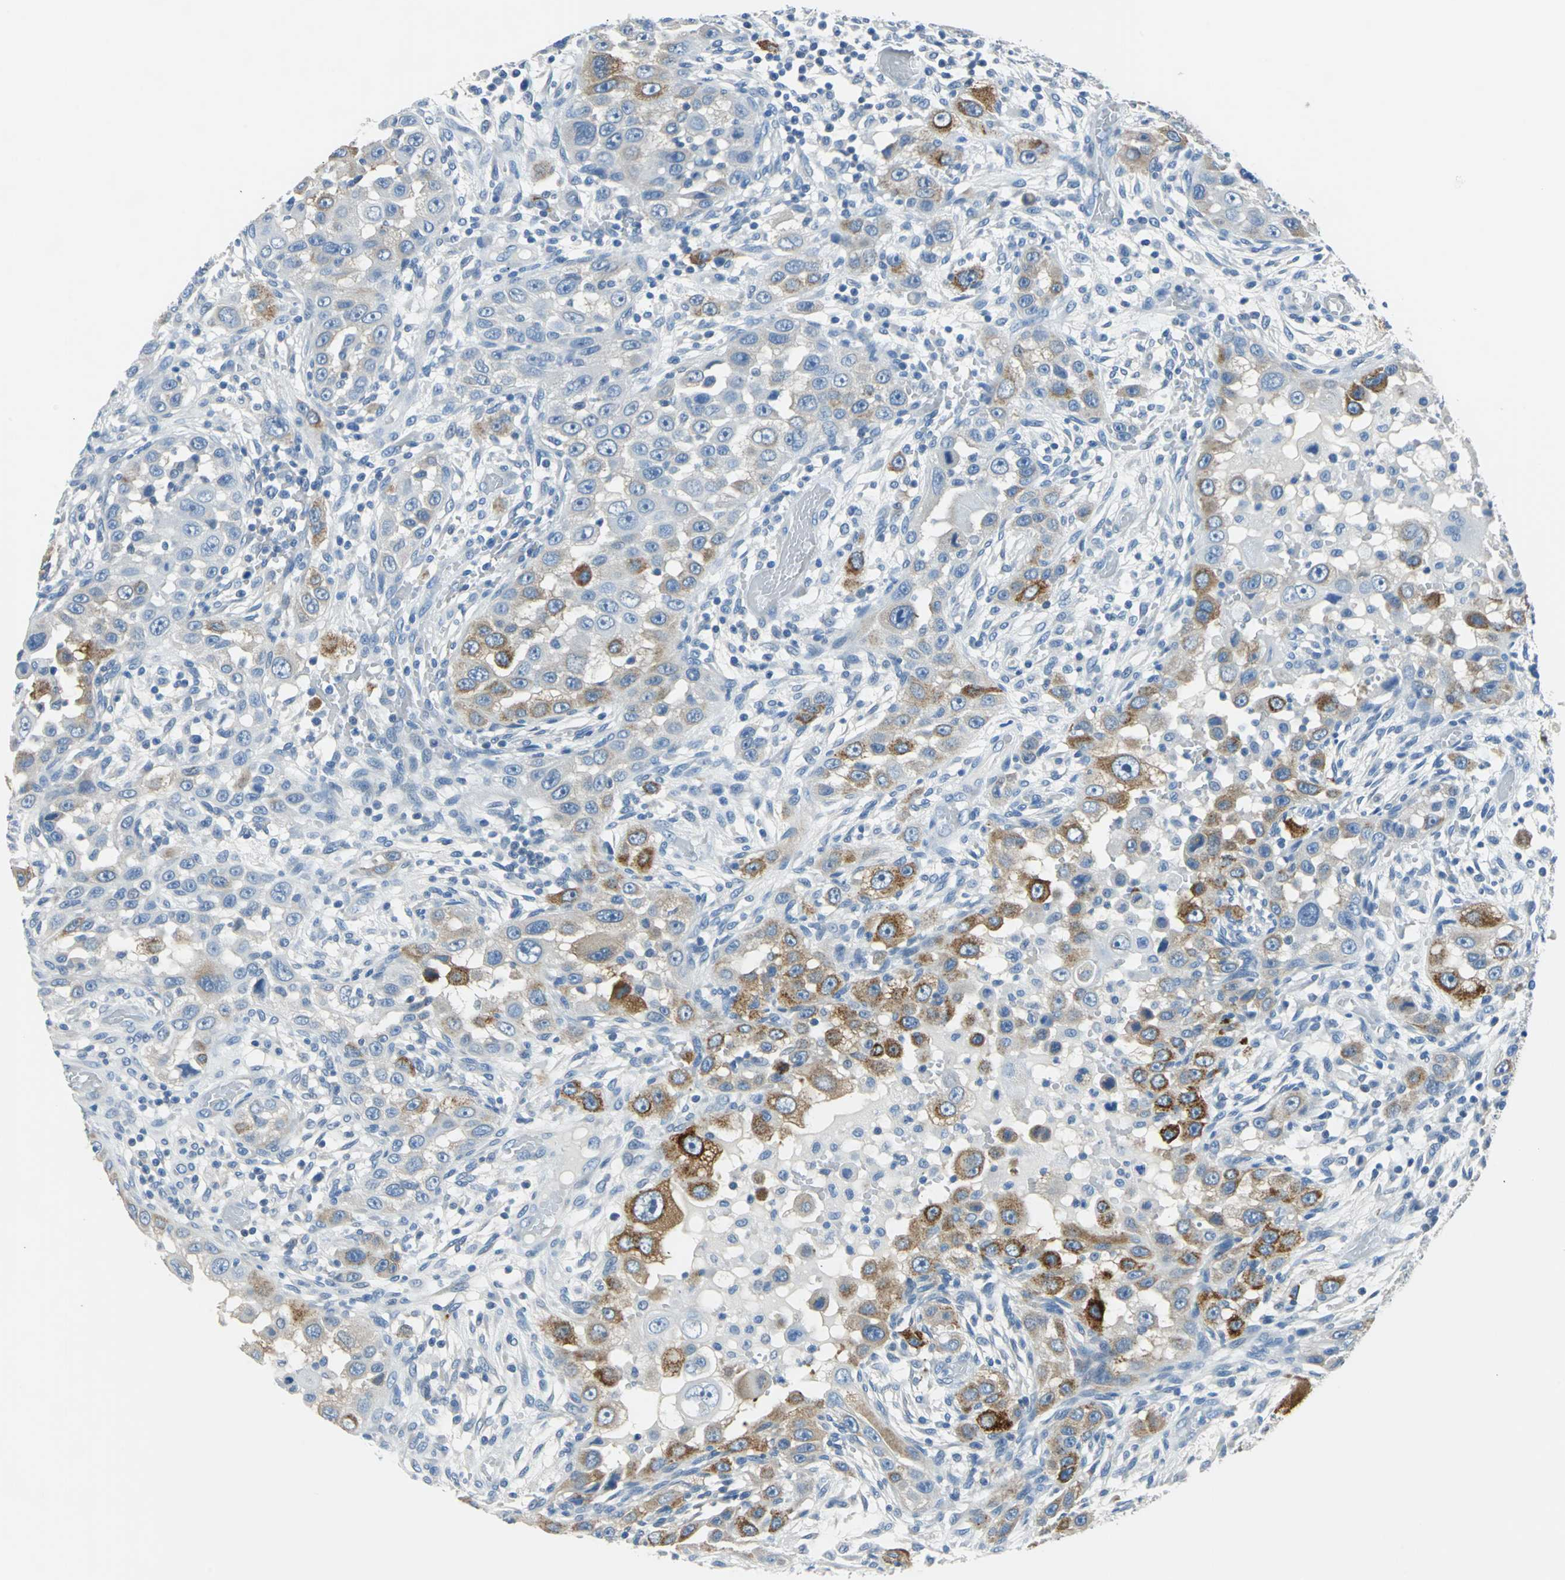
{"staining": {"intensity": "strong", "quantity": "25%-75%", "location": "cytoplasmic/membranous"}, "tissue": "head and neck cancer", "cell_type": "Tumor cells", "image_type": "cancer", "snomed": [{"axis": "morphology", "description": "Carcinoma, NOS"}, {"axis": "topography", "description": "Head-Neck"}], "caption": "Immunohistochemistry photomicrograph of neoplastic tissue: human head and neck cancer (carcinoma) stained using immunohistochemistry (IHC) reveals high levels of strong protein expression localized specifically in the cytoplasmic/membranous of tumor cells, appearing as a cytoplasmic/membranous brown color.", "gene": "AKAP12", "patient": {"sex": "male", "age": 87}}